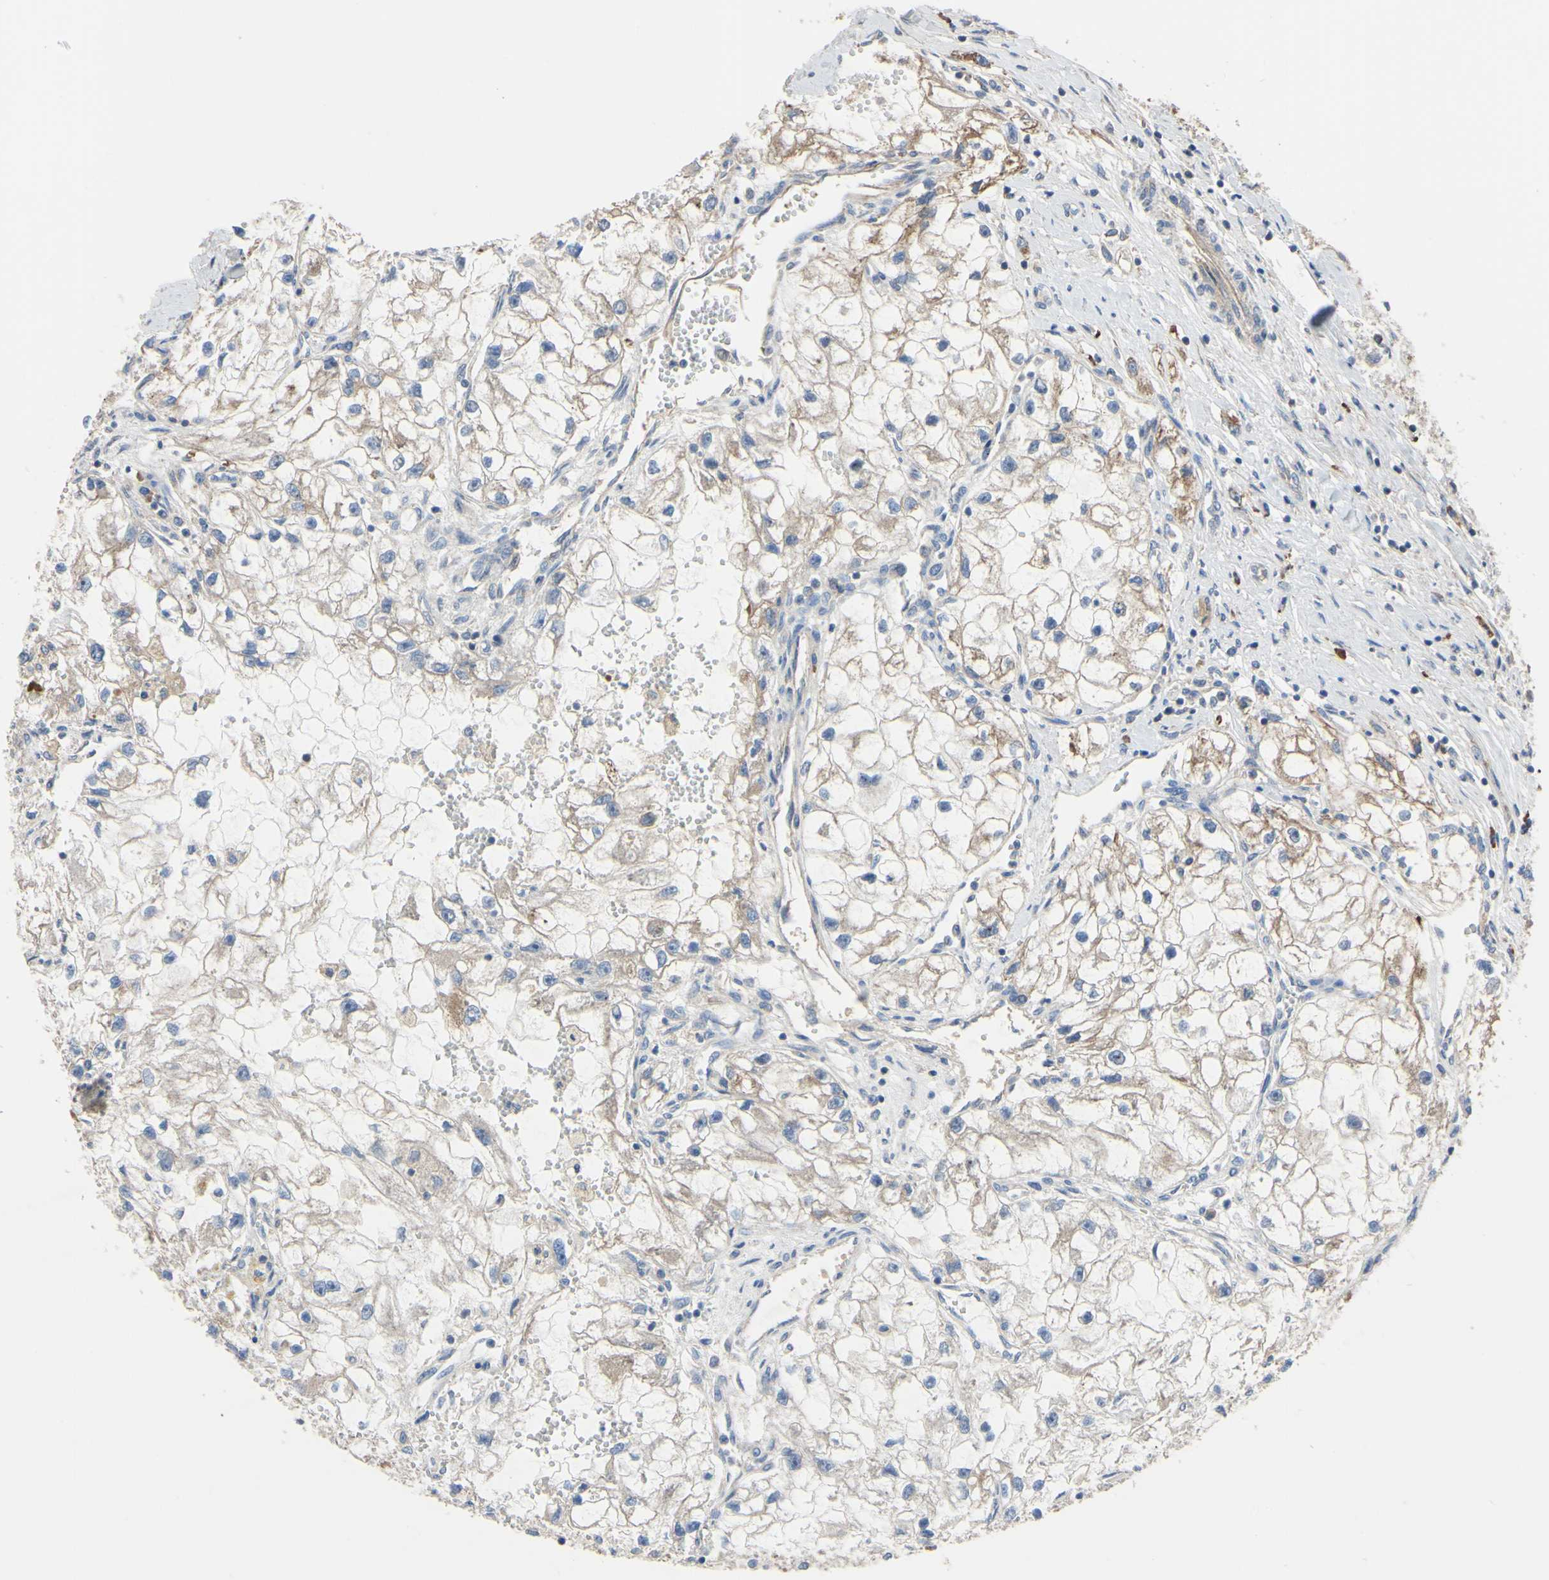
{"staining": {"intensity": "moderate", "quantity": ">75%", "location": "cytoplasmic/membranous"}, "tissue": "renal cancer", "cell_type": "Tumor cells", "image_type": "cancer", "snomed": [{"axis": "morphology", "description": "Adenocarcinoma, NOS"}, {"axis": "topography", "description": "Kidney"}], "caption": "Renal cancer stained for a protein (brown) exhibits moderate cytoplasmic/membranous positive positivity in about >75% of tumor cells.", "gene": "BECN1", "patient": {"sex": "female", "age": 70}}